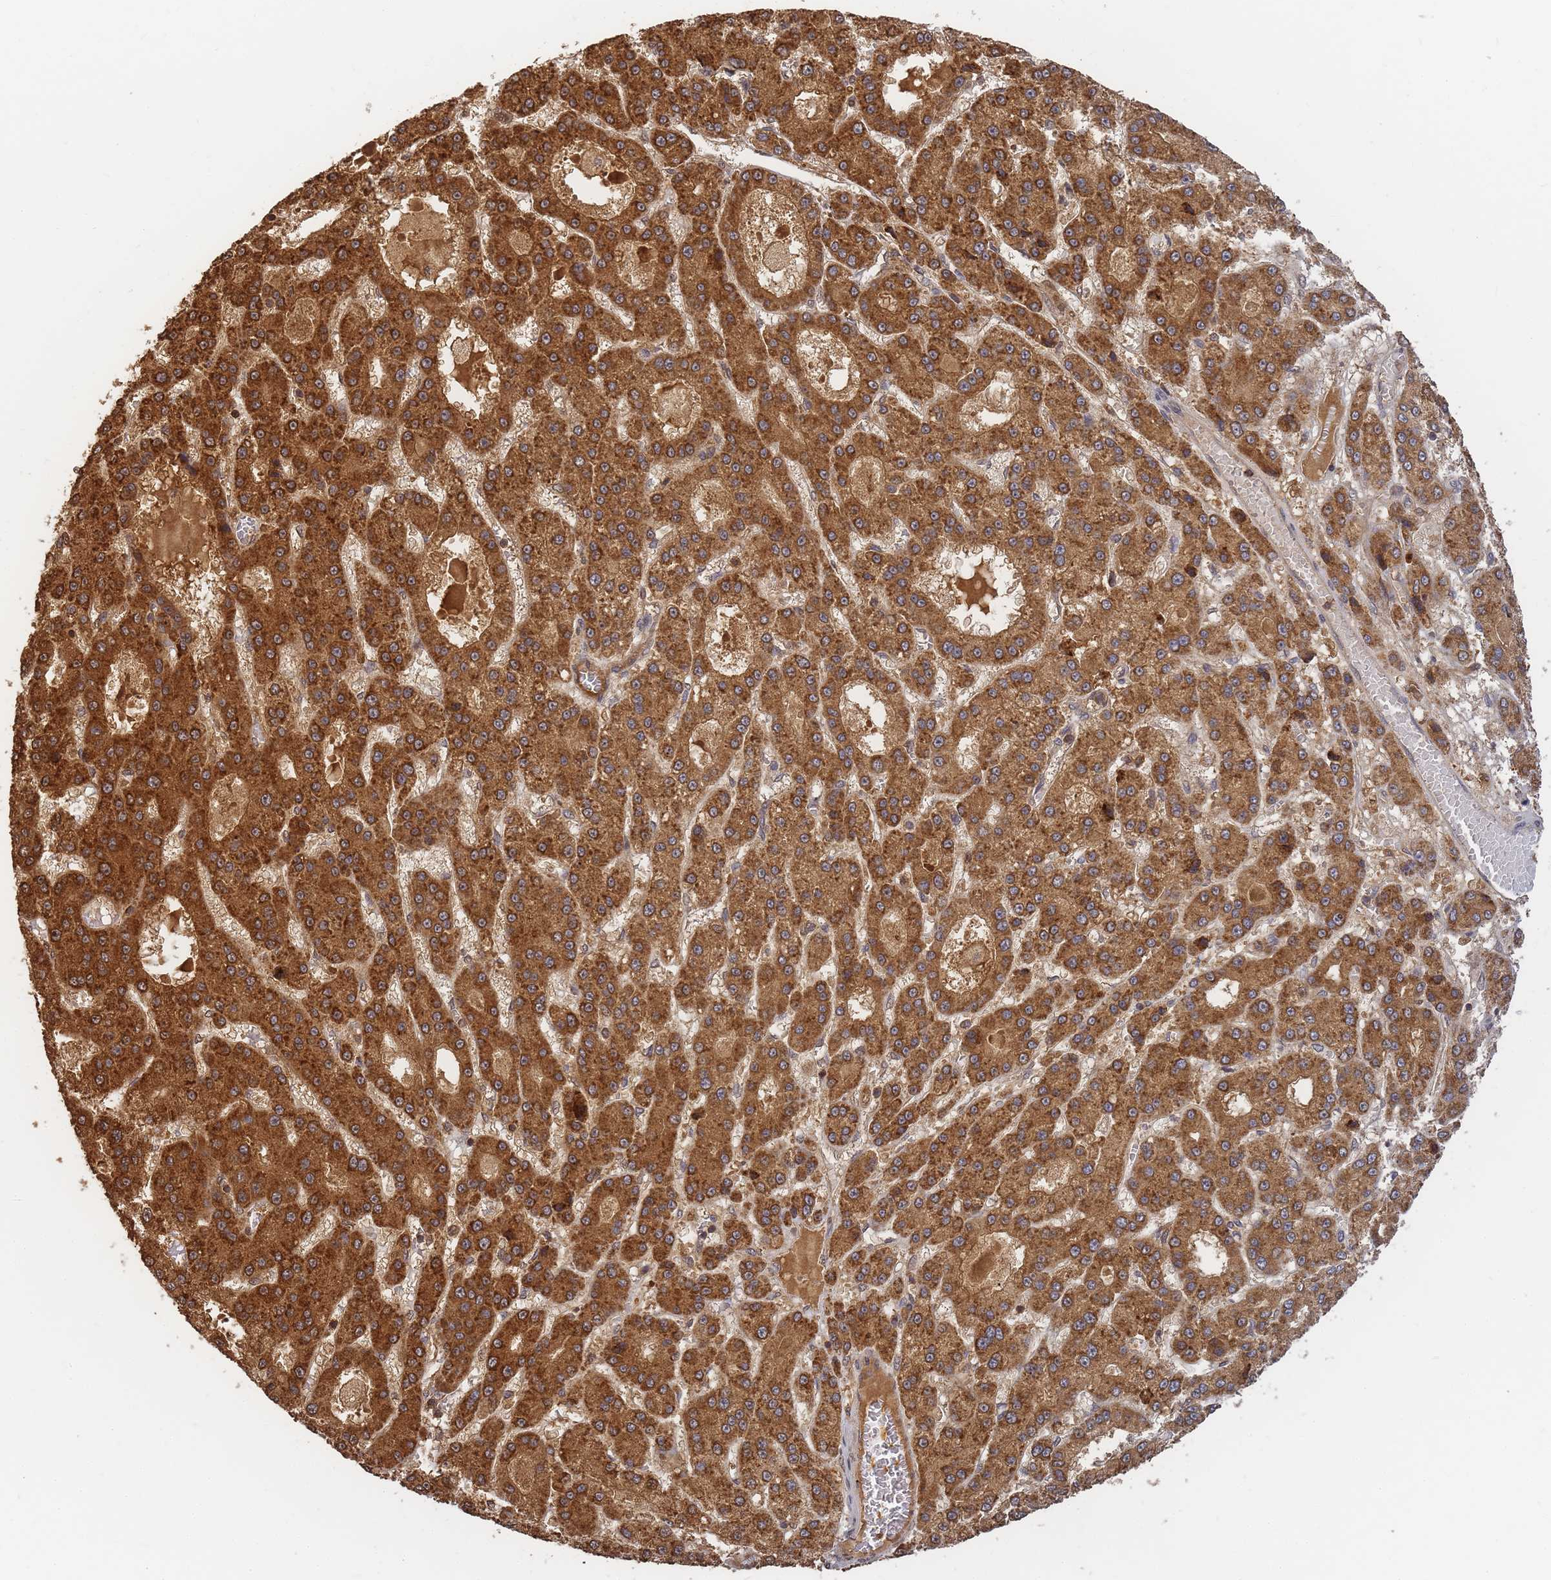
{"staining": {"intensity": "strong", "quantity": ">75%", "location": "cytoplasmic/membranous"}, "tissue": "liver cancer", "cell_type": "Tumor cells", "image_type": "cancer", "snomed": [{"axis": "morphology", "description": "Carcinoma, Hepatocellular, NOS"}, {"axis": "topography", "description": "Liver"}], "caption": "DAB (3,3'-diaminobenzidine) immunohistochemical staining of human hepatocellular carcinoma (liver) displays strong cytoplasmic/membranous protein positivity in about >75% of tumor cells. Immunohistochemistry (ihc) stains the protein of interest in brown and the nuclei are stained blue.", "gene": "ALKBH1", "patient": {"sex": "male", "age": 70}}